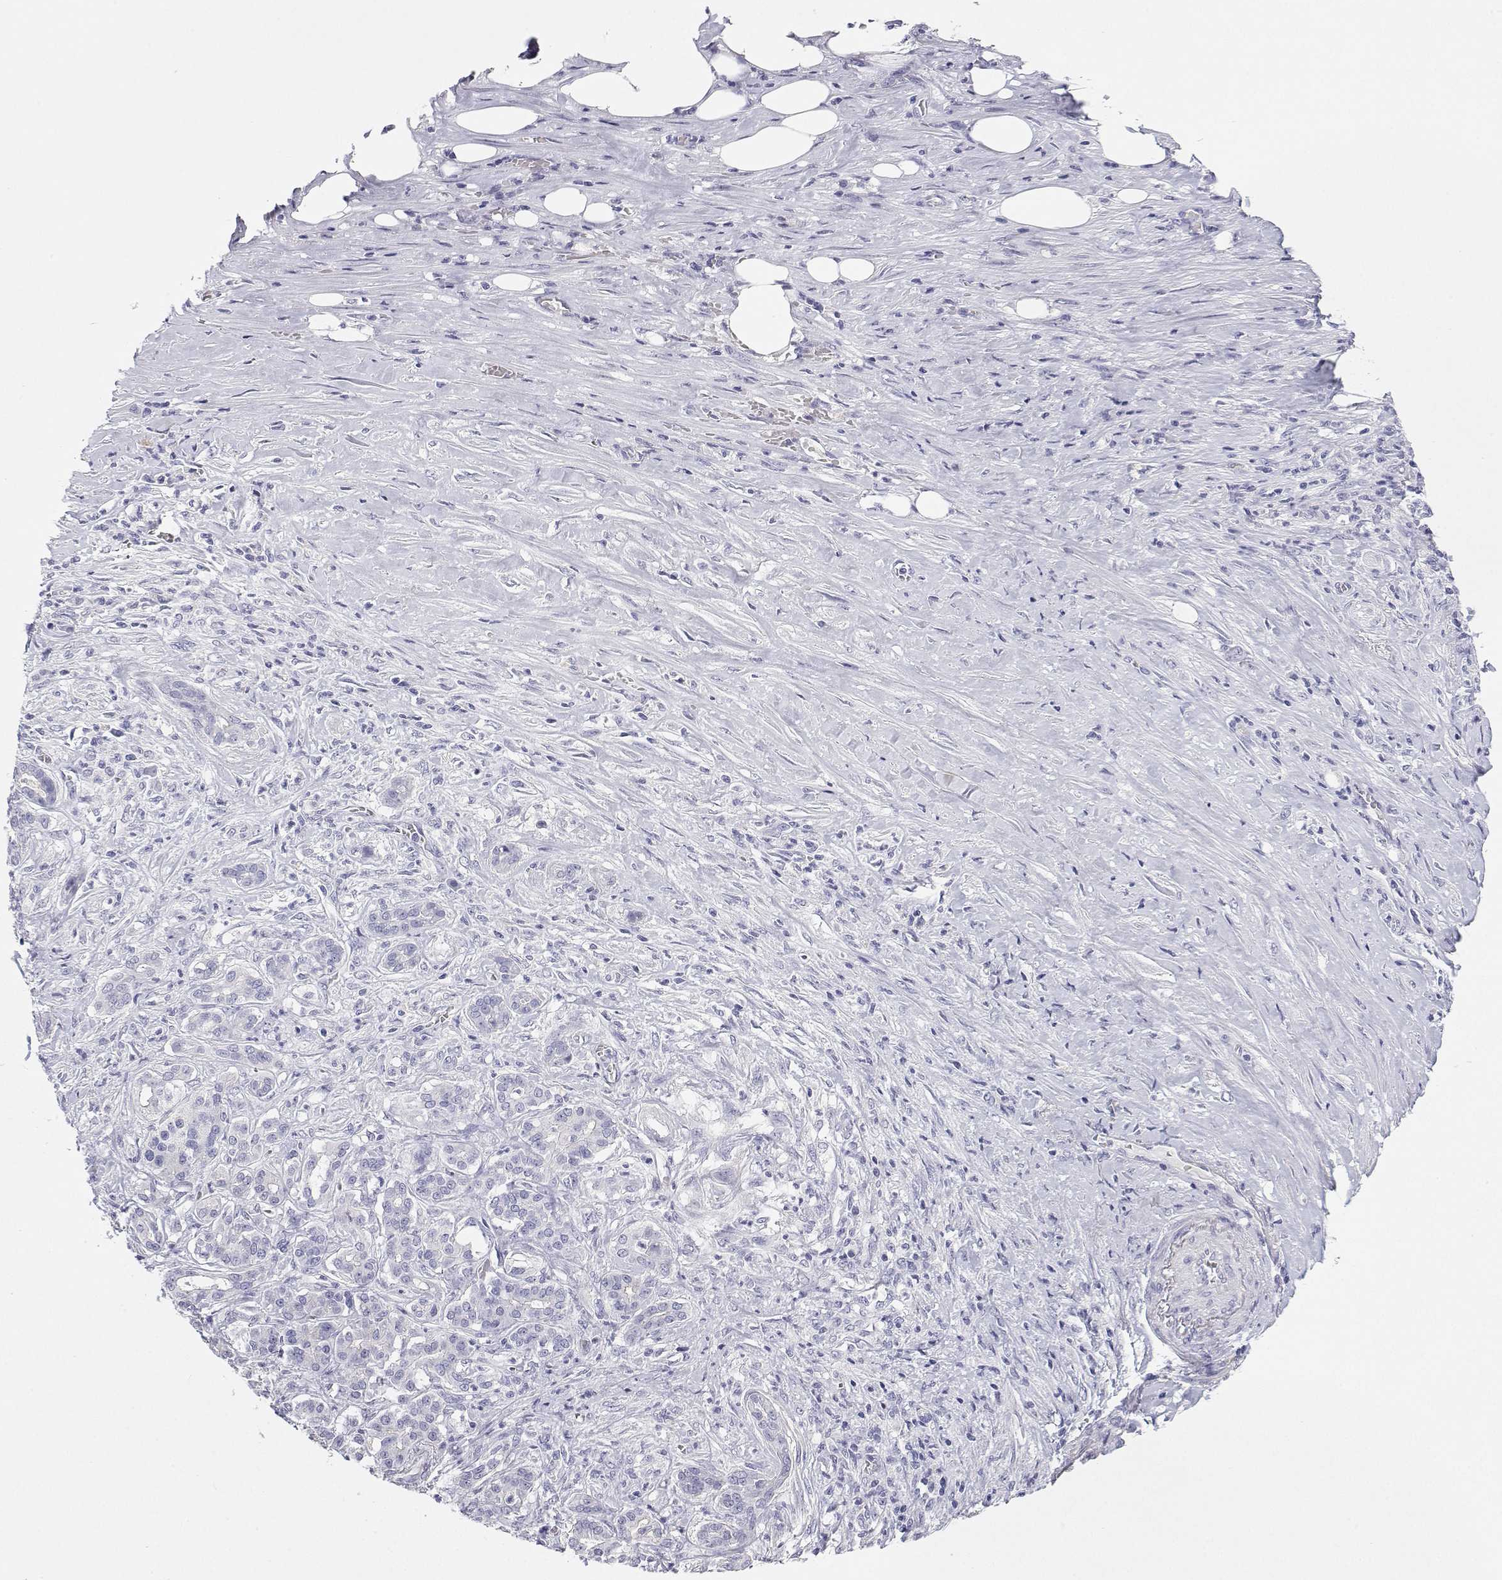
{"staining": {"intensity": "negative", "quantity": "none", "location": "none"}, "tissue": "pancreatic cancer", "cell_type": "Tumor cells", "image_type": "cancer", "snomed": [{"axis": "morphology", "description": "Normal tissue, NOS"}, {"axis": "morphology", "description": "Inflammation, NOS"}, {"axis": "morphology", "description": "Adenocarcinoma, NOS"}, {"axis": "topography", "description": "Pancreas"}], "caption": "Histopathology image shows no protein staining in tumor cells of pancreatic adenocarcinoma tissue.", "gene": "BHMT", "patient": {"sex": "male", "age": 57}}